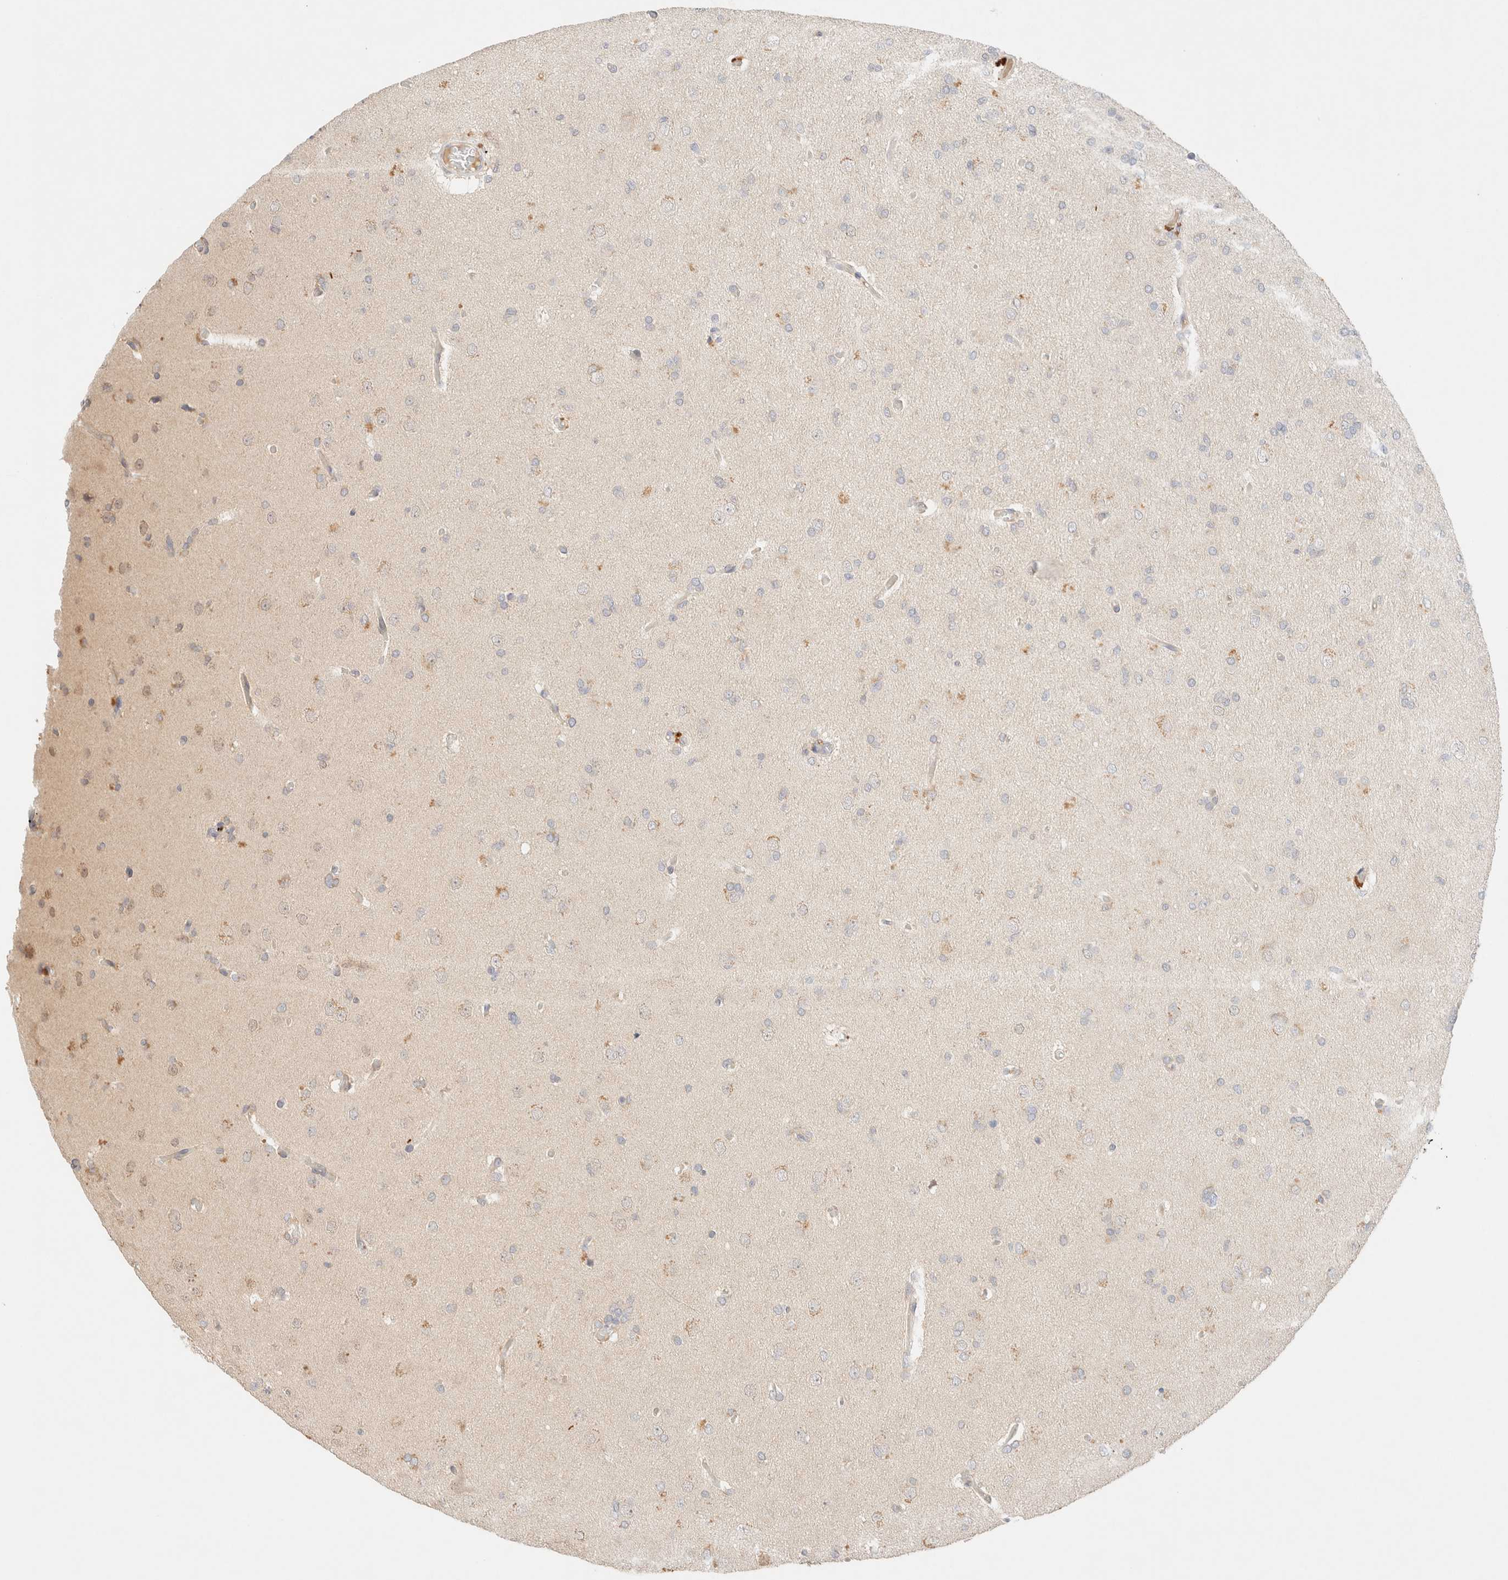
{"staining": {"intensity": "negative", "quantity": "none", "location": "none"}, "tissue": "glioma", "cell_type": "Tumor cells", "image_type": "cancer", "snomed": [{"axis": "morphology", "description": "Glioma, malignant, High grade"}, {"axis": "topography", "description": "Cerebral cortex"}], "caption": "Tumor cells show no significant staining in glioma. (DAB (3,3'-diaminobenzidine) immunohistochemistry visualized using brightfield microscopy, high magnification).", "gene": "SARM1", "patient": {"sex": "female", "age": 36}}